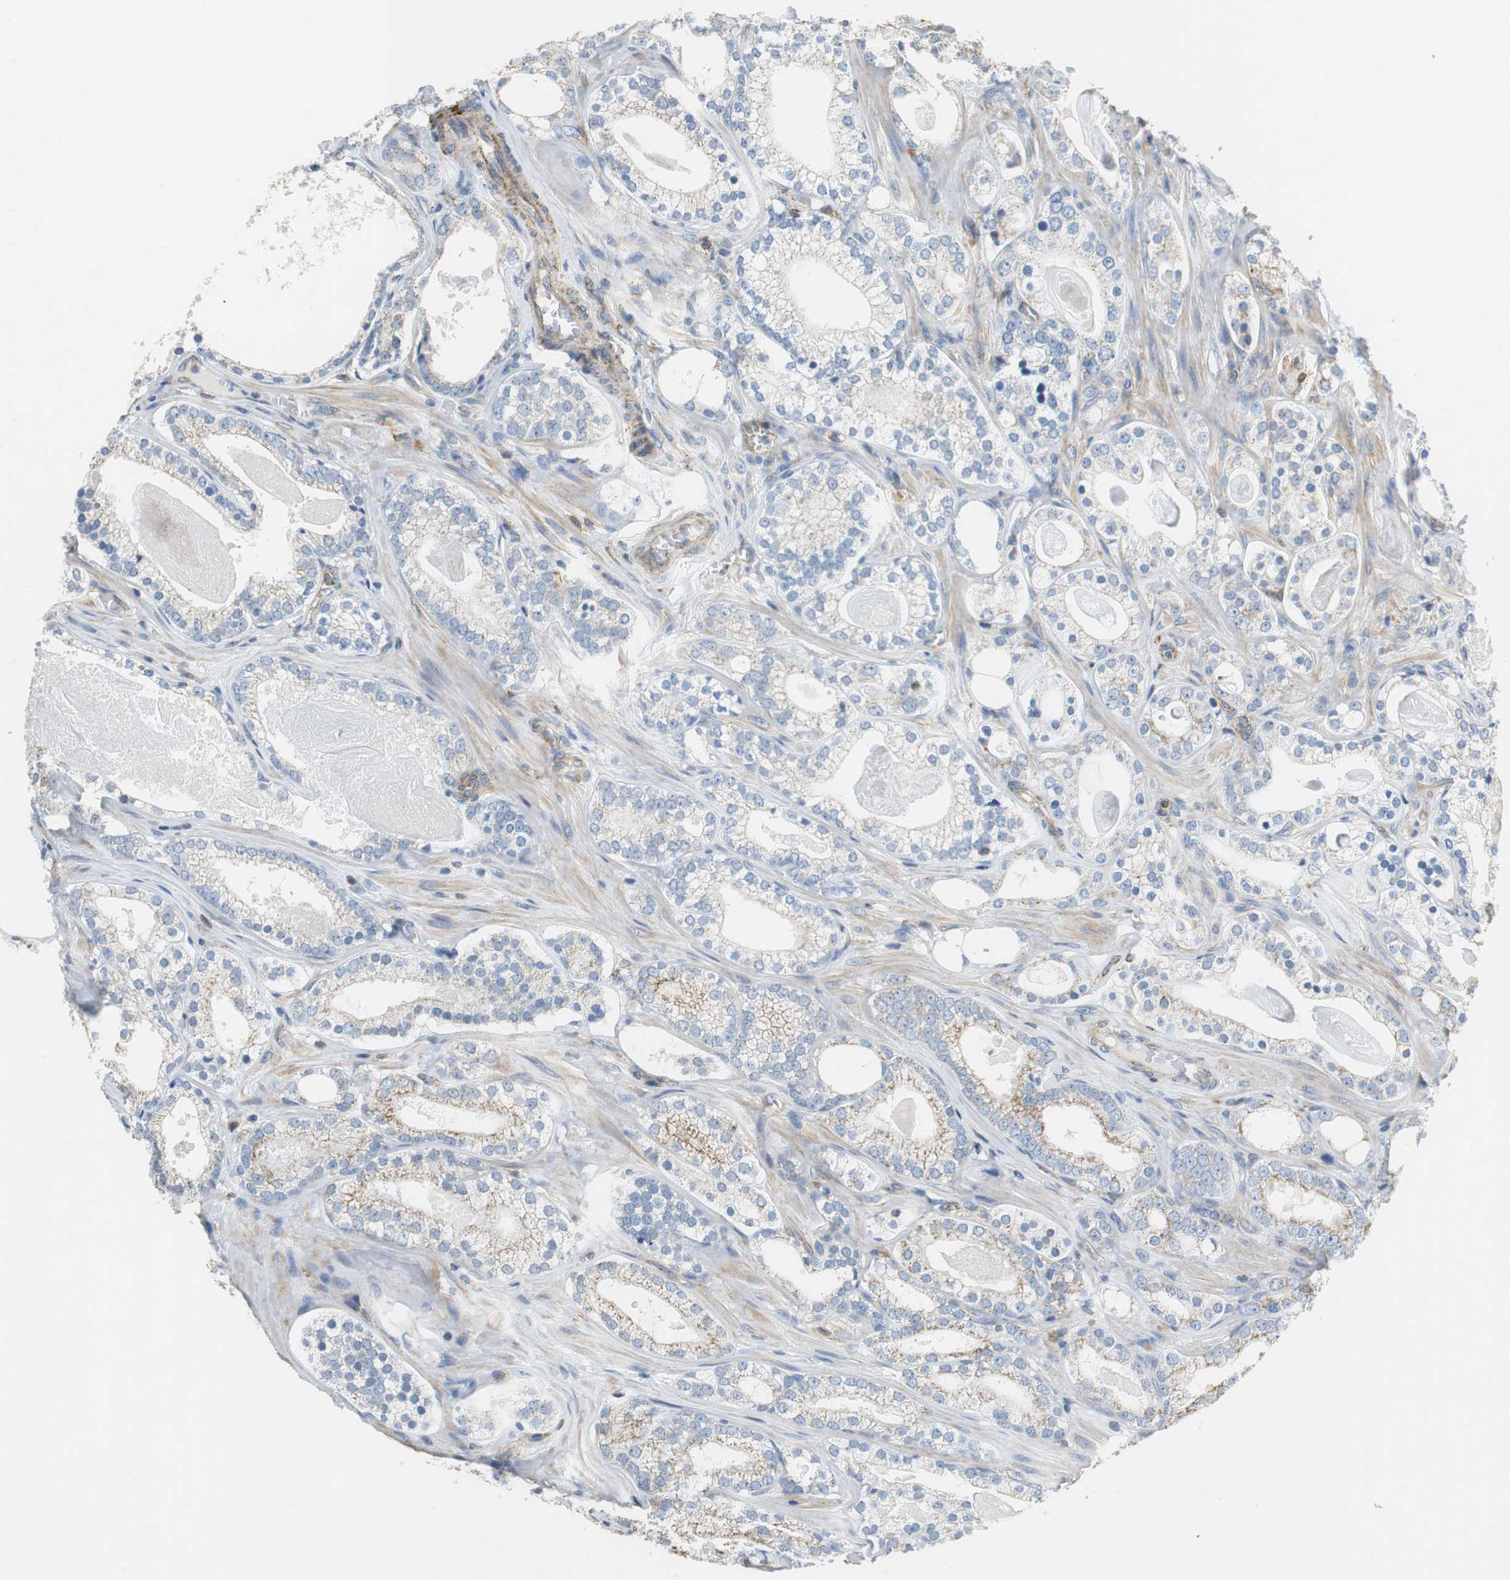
{"staining": {"intensity": "moderate", "quantity": "<25%", "location": "cytoplasmic/membranous"}, "tissue": "prostate cancer", "cell_type": "Tumor cells", "image_type": "cancer", "snomed": [{"axis": "morphology", "description": "Adenocarcinoma, Low grade"}, {"axis": "topography", "description": "Prostate"}], "caption": "Immunohistochemical staining of human prostate cancer exhibits low levels of moderate cytoplasmic/membranous protein expression in approximately <25% of tumor cells.", "gene": "GSTK1", "patient": {"sex": "male", "age": 59}}